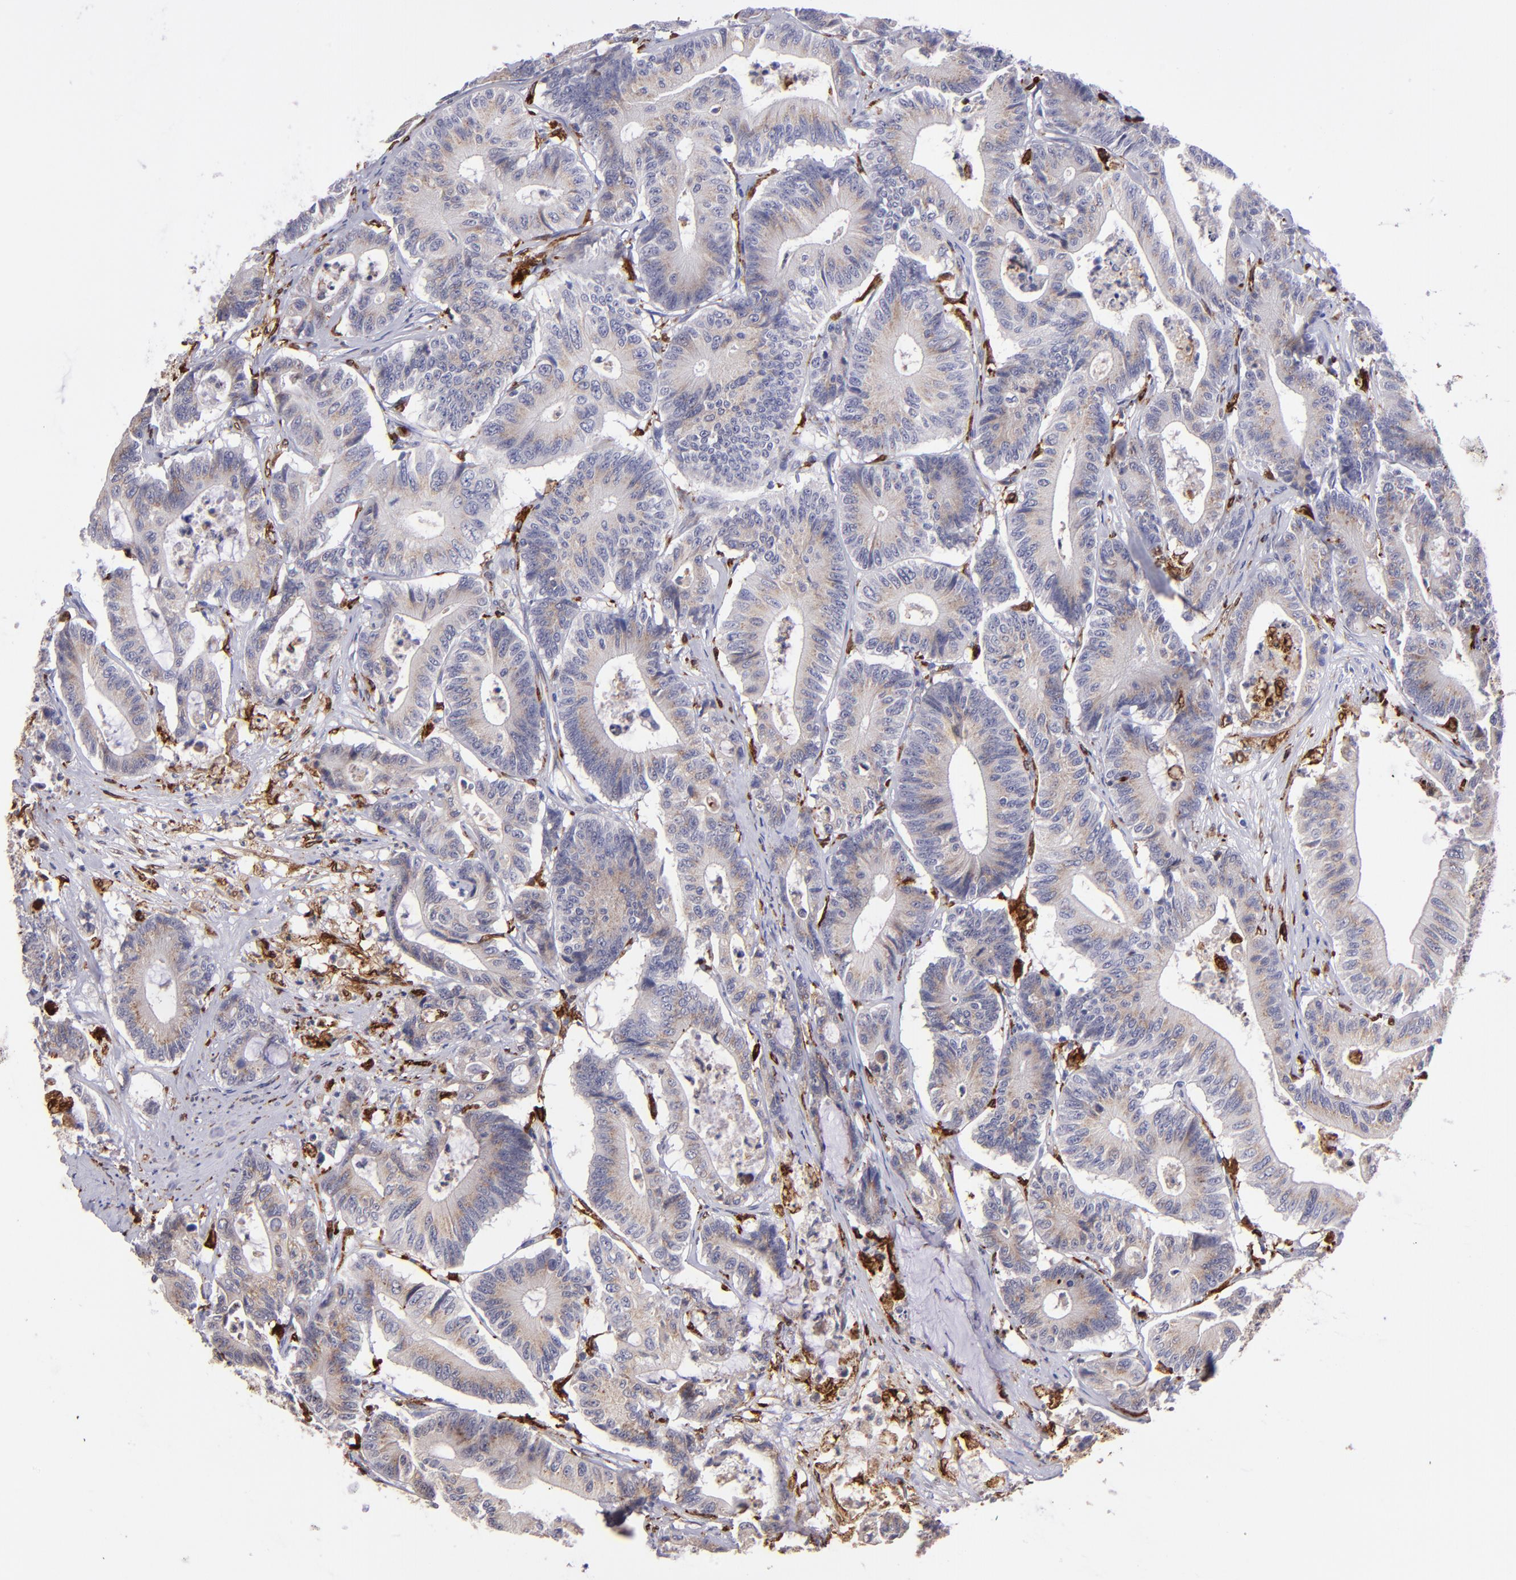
{"staining": {"intensity": "weak", "quantity": ">75%", "location": "cytoplasmic/membranous"}, "tissue": "colorectal cancer", "cell_type": "Tumor cells", "image_type": "cancer", "snomed": [{"axis": "morphology", "description": "Adenocarcinoma, NOS"}, {"axis": "topography", "description": "Colon"}], "caption": "A photomicrograph of human colorectal cancer (adenocarcinoma) stained for a protein shows weak cytoplasmic/membranous brown staining in tumor cells.", "gene": "PTGS1", "patient": {"sex": "female", "age": 84}}